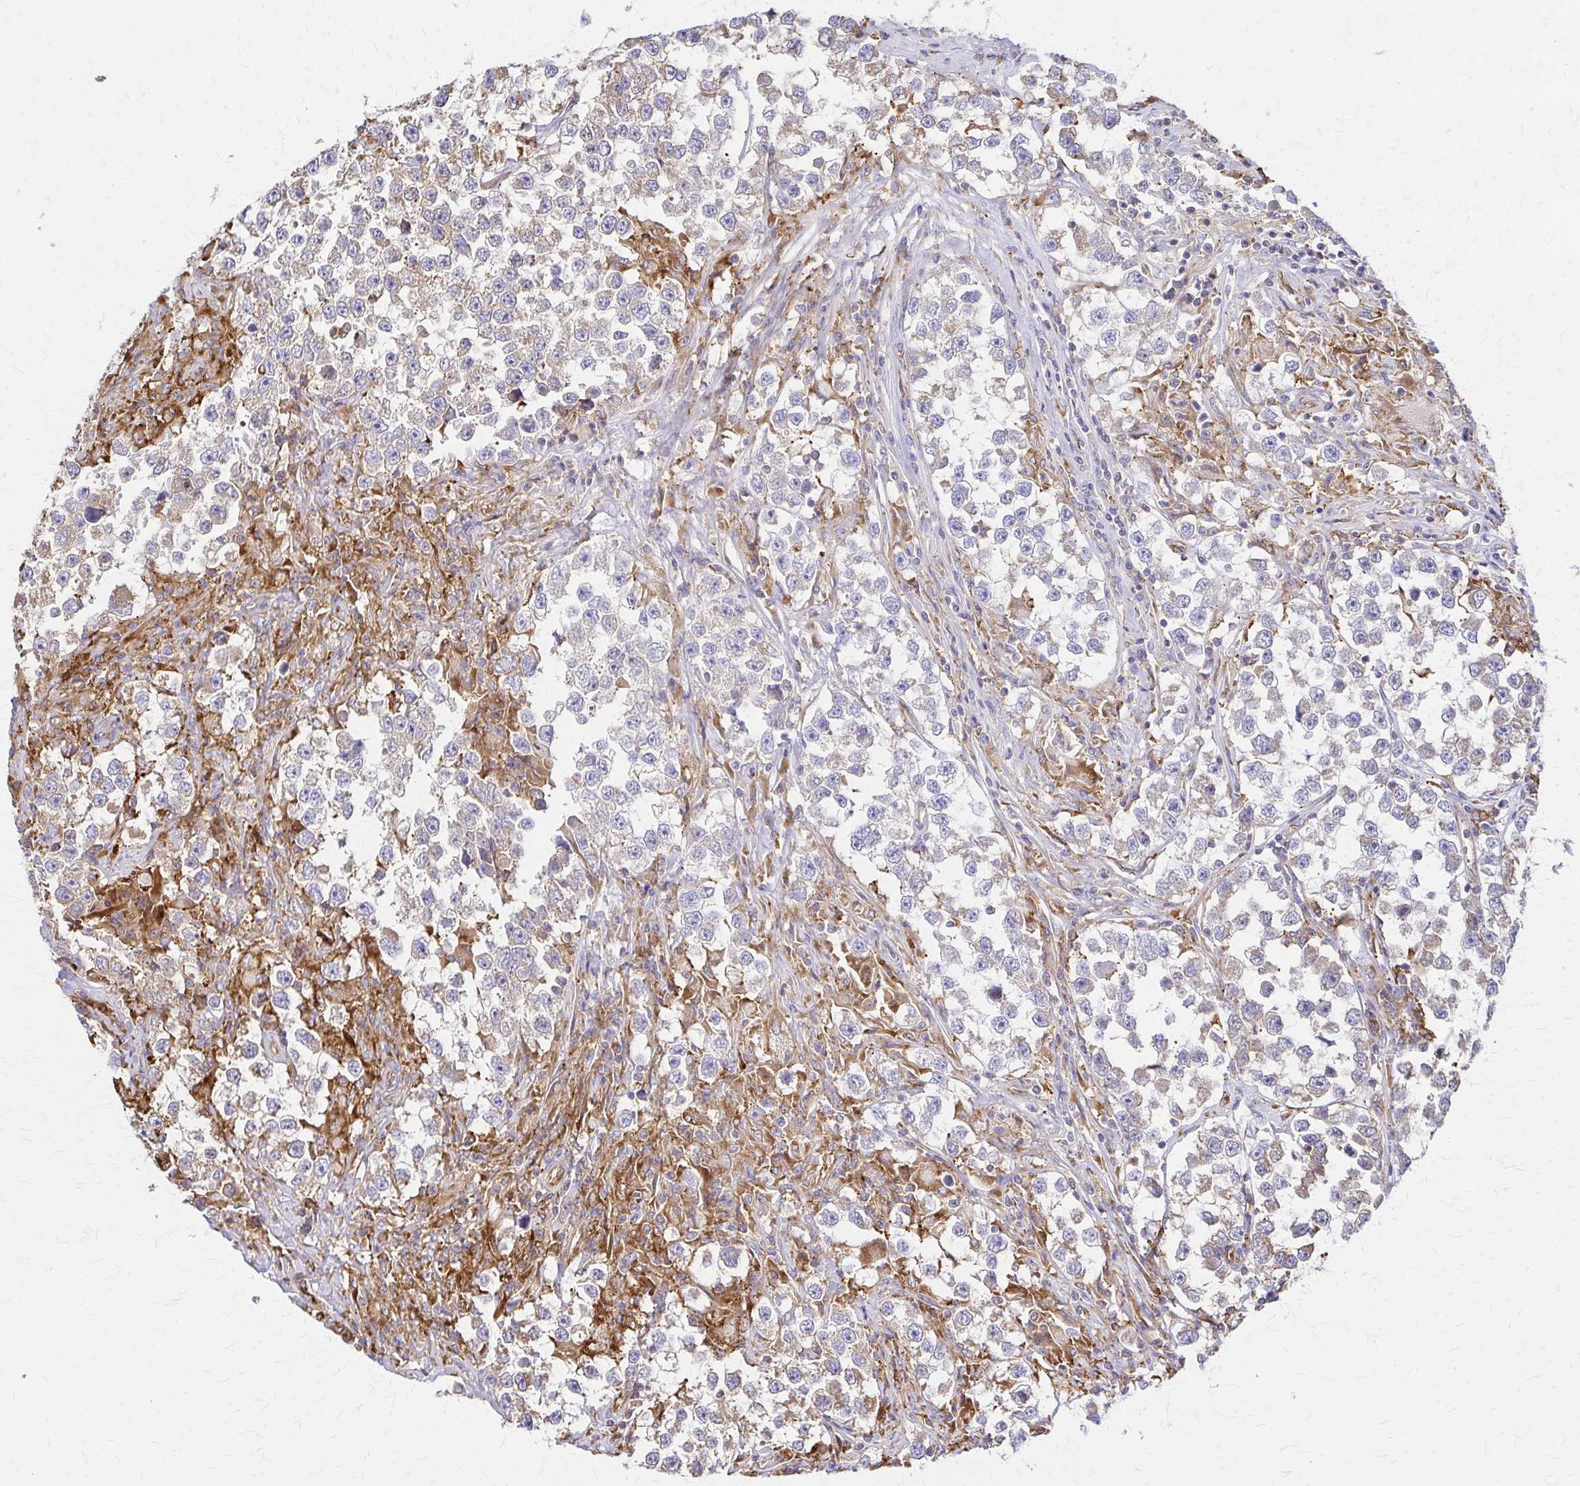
{"staining": {"intensity": "moderate", "quantity": "<25%", "location": "cytoplasmic/membranous"}, "tissue": "testis cancer", "cell_type": "Tumor cells", "image_type": "cancer", "snomed": [{"axis": "morphology", "description": "Seminoma, NOS"}, {"axis": "topography", "description": "Testis"}], "caption": "The image displays staining of testis cancer (seminoma), revealing moderate cytoplasmic/membranous protein positivity (brown color) within tumor cells.", "gene": "WASF2", "patient": {"sex": "male", "age": 46}}